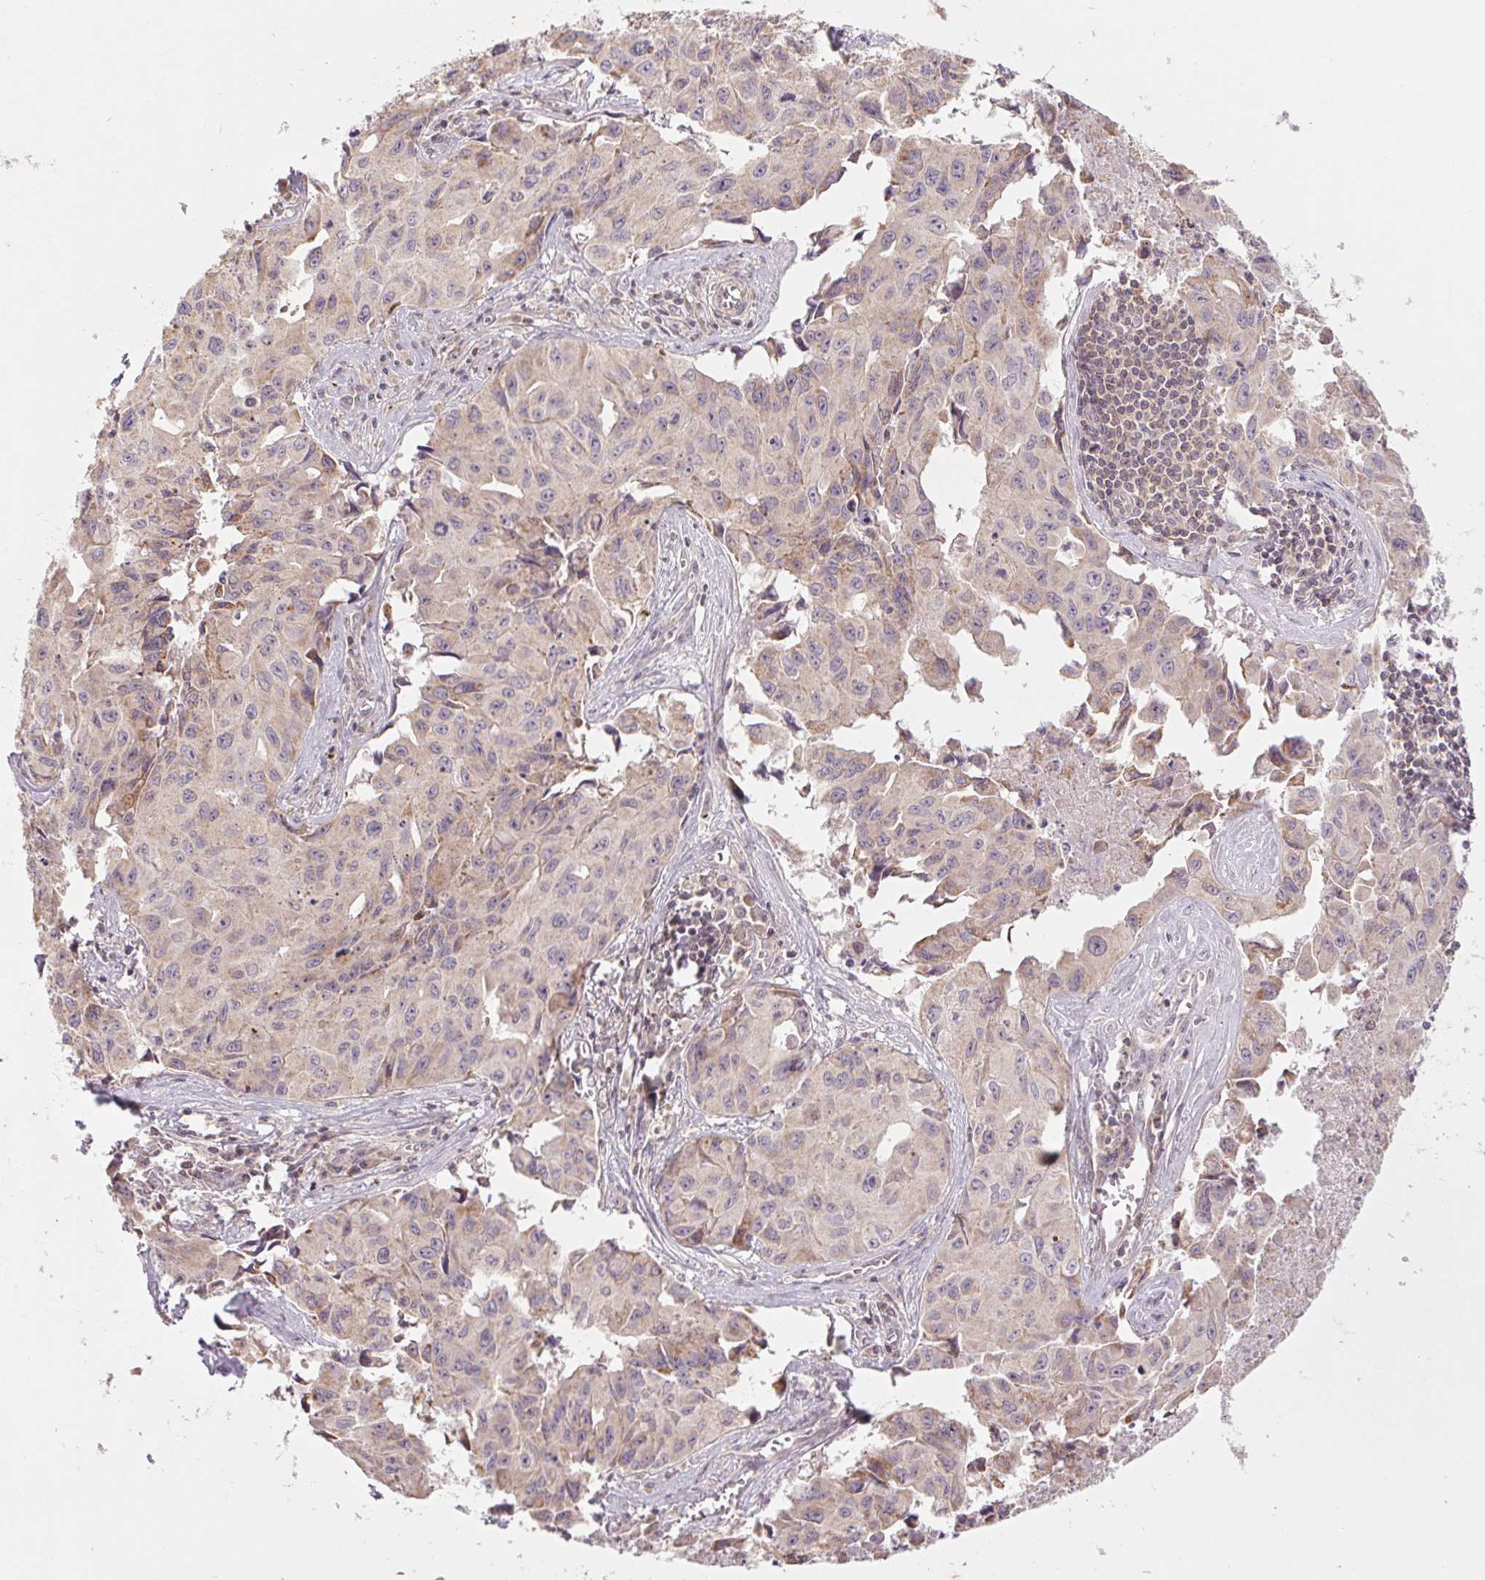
{"staining": {"intensity": "weak", "quantity": "<25%", "location": "cytoplasmic/membranous"}, "tissue": "lung cancer", "cell_type": "Tumor cells", "image_type": "cancer", "snomed": [{"axis": "morphology", "description": "Adenocarcinoma, NOS"}, {"axis": "topography", "description": "Lymph node"}, {"axis": "topography", "description": "Lung"}], "caption": "A high-resolution histopathology image shows IHC staining of lung adenocarcinoma, which shows no significant staining in tumor cells.", "gene": "MAP3K5", "patient": {"sex": "male", "age": 64}}